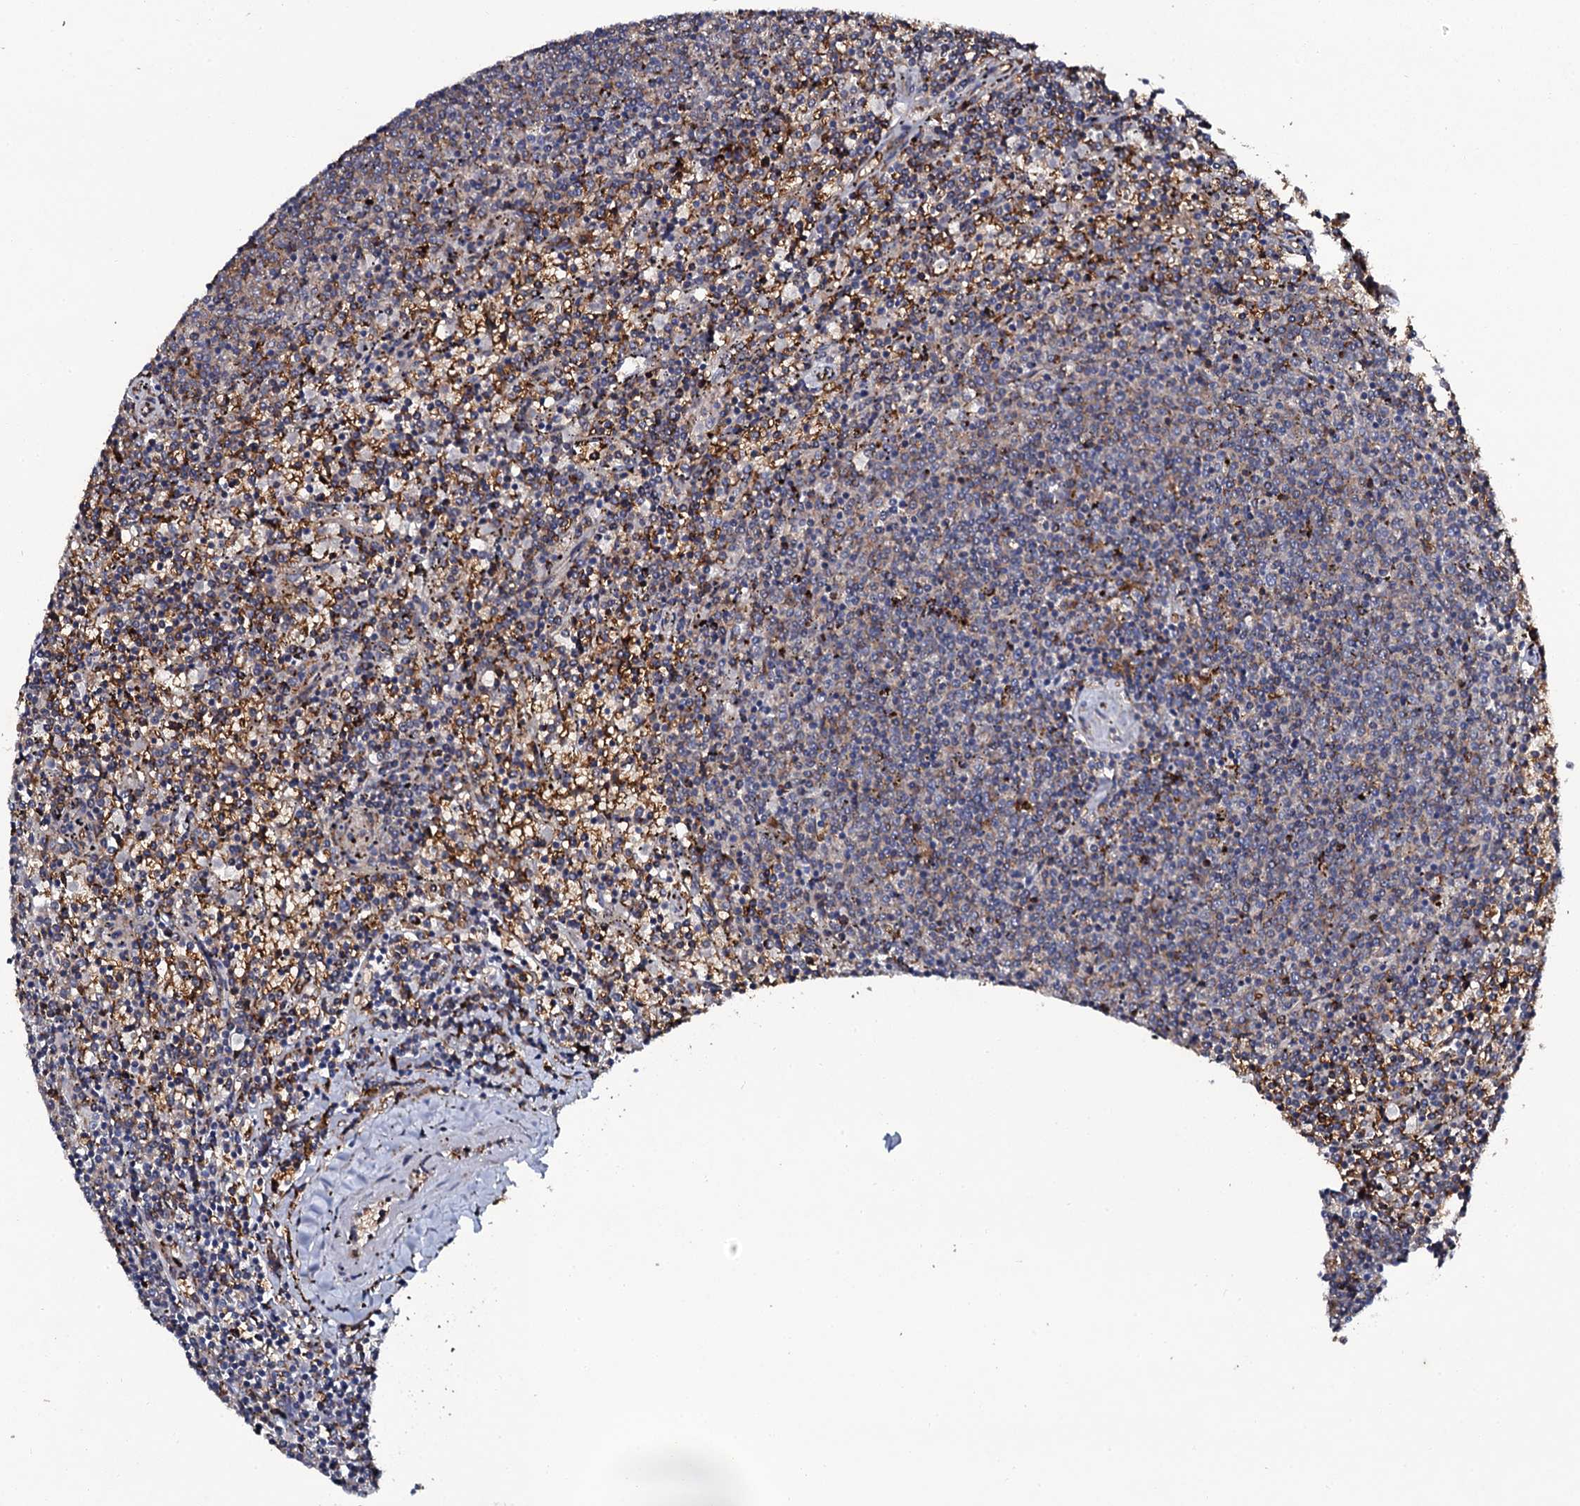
{"staining": {"intensity": "negative", "quantity": "none", "location": "none"}, "tissue": "lymphoma", "cell_type": "Tumor cells", "image_type": "cancer", "snomed": [{"axis": "morphology", "description": "Malignant lymphoma, non-Hodgkin's type, Low grade"}, {"axis": "topography", "description": "Spleen"}], "caption": "Lymphoma stained for a protein using immunohistochemistry (IHC) shows no staining tumor cells.", "gene": "LRRC28", "patient": {"sex": "female", "age": 50}}